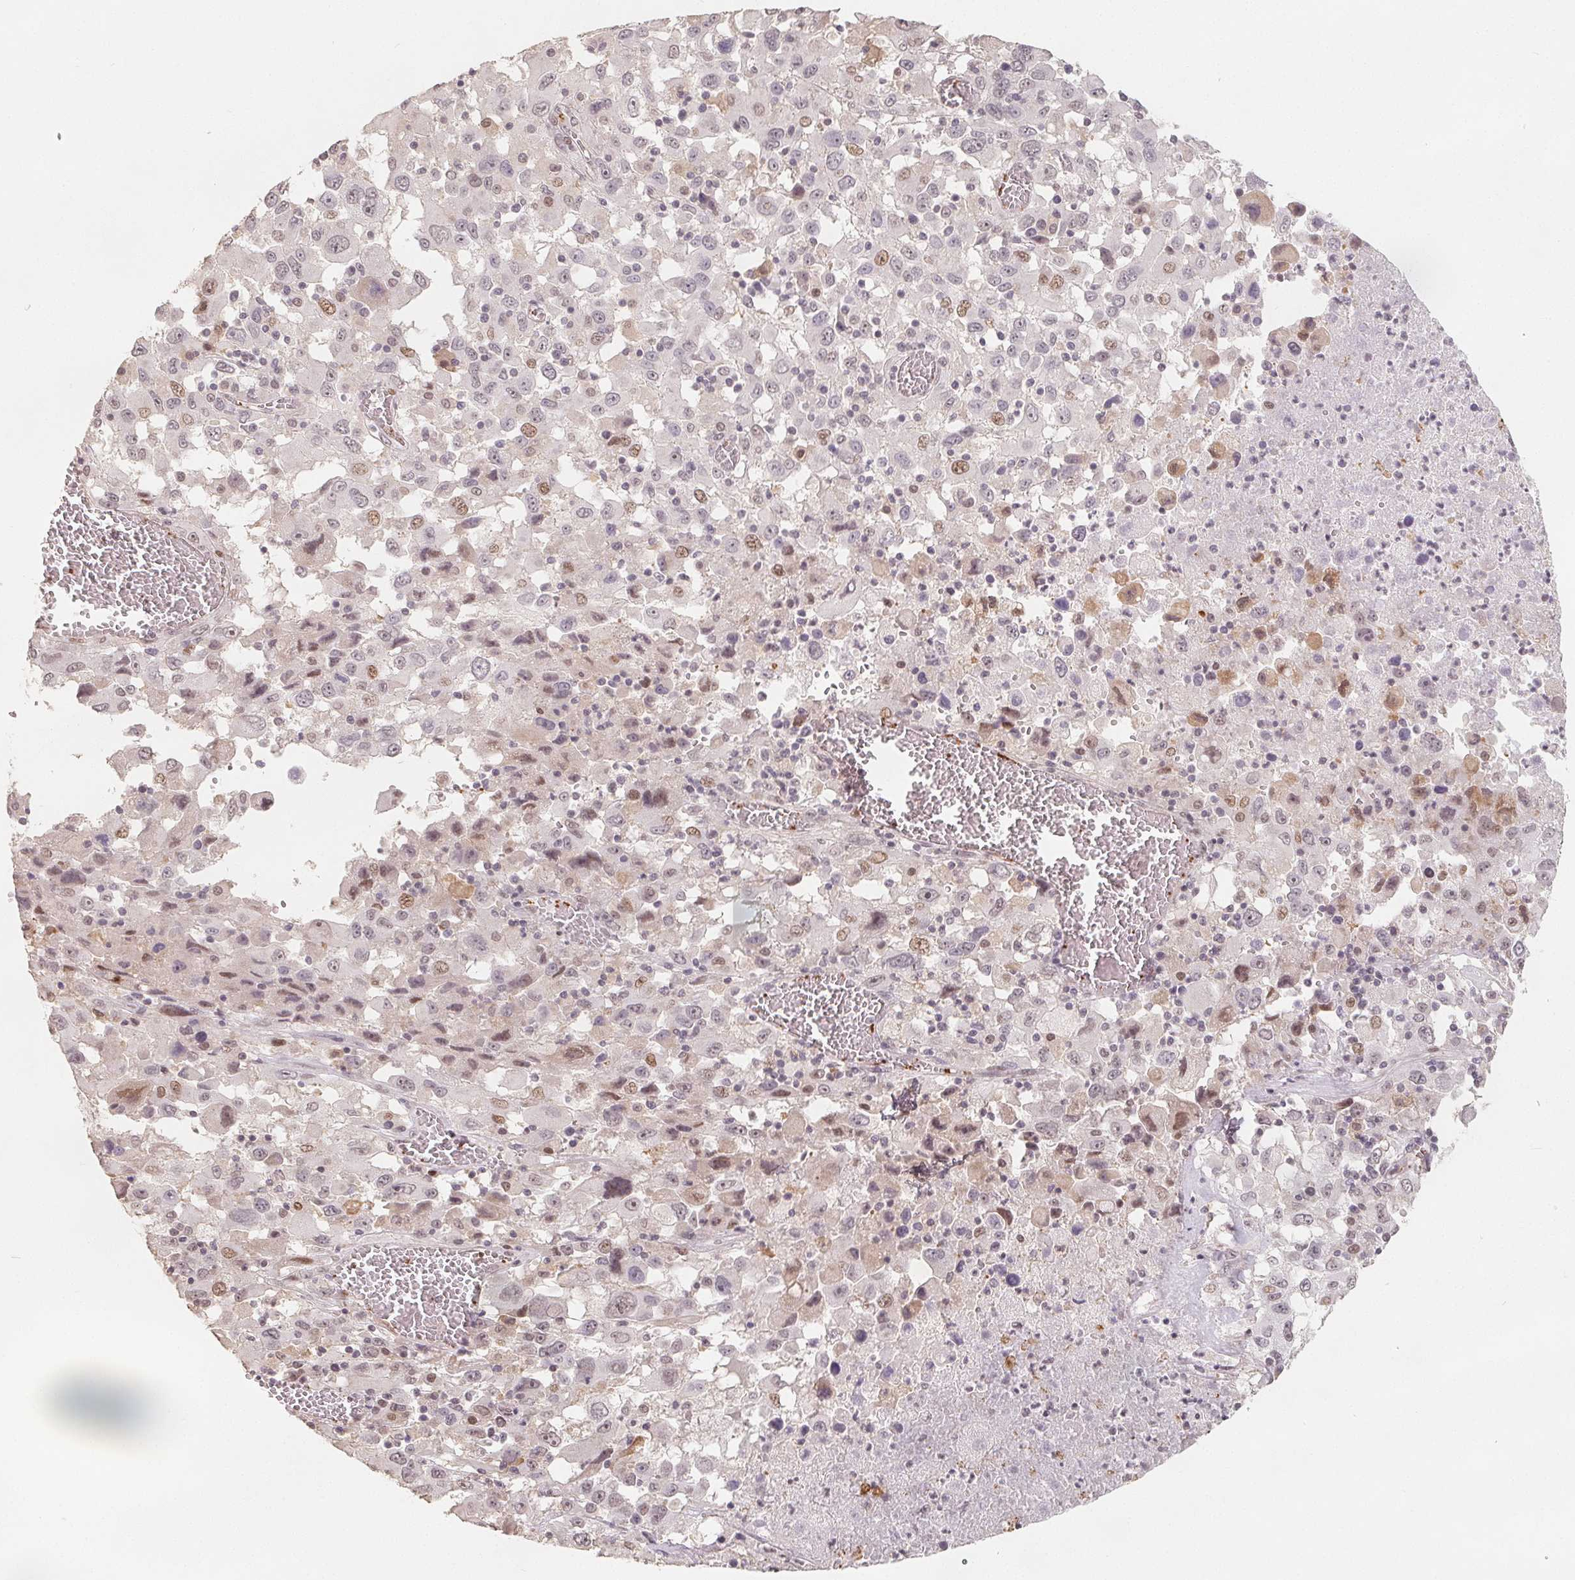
{"staining": {"intensity": "weak", "quantity": "<25%", "location": "nuclear"}, "tissue": "melanoma", "cell_type": "Tumor cells", "image_type": "cancer", "snomed": [{"axis": "morphology", "description": "Malignant melanoma, Metastatic site"}, {"axis": "topography", "description": "Soft tissue"}], "caption": "Micrograph shows no significant protein staining in tumor cells of malignant melanoma (metastatic site). Brightfield microscopy of IHC stained with DAB (3,3'-diaminobenzidine) (brown) and hematoxylin (blue), captured at high magnification.", "gene": "CCDC138", "patient": {"sex": "male", "age": 50}}